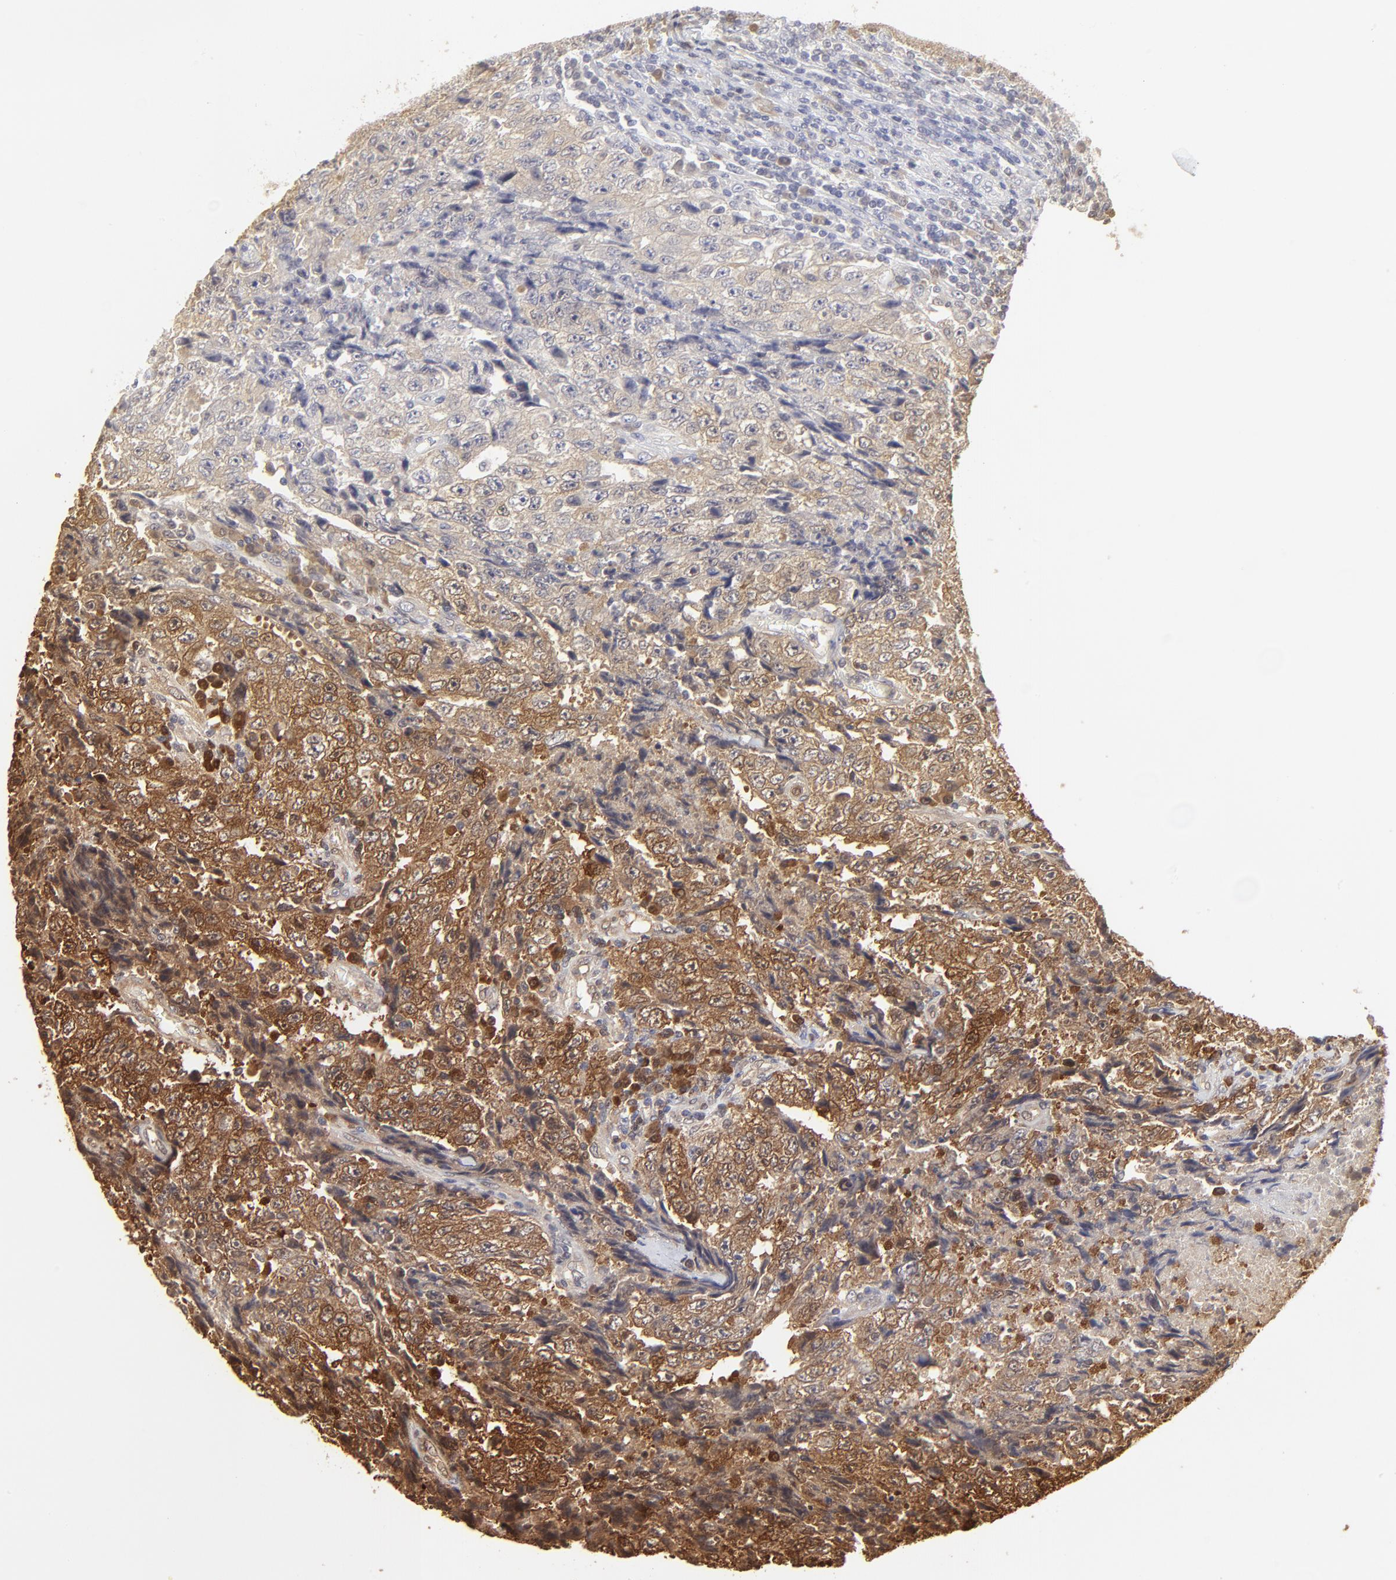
{"staining": {"intensity": "moderate", "quantity": "25%-75%", "location": "cytoplasmic/membranous"}, "tissue": "testis cancer", "cell_type": "Tumor cells", "image_type": "cancer", "snomed": [{"axis": "morphology", "description": "Necrosis, NOS"}, {"axis": "morphology", "description": "Carcinoma, Embryonal, NOS"}, {"axis": "topography", "description": "Testis"}], "caption": "Tumor cells exhibit moderate cytoplasmic/membranous staining in about 25%-75% of cells in testis cancer.", "gene": "CASP3", "patient": {"sex": "male", "age": 19}}